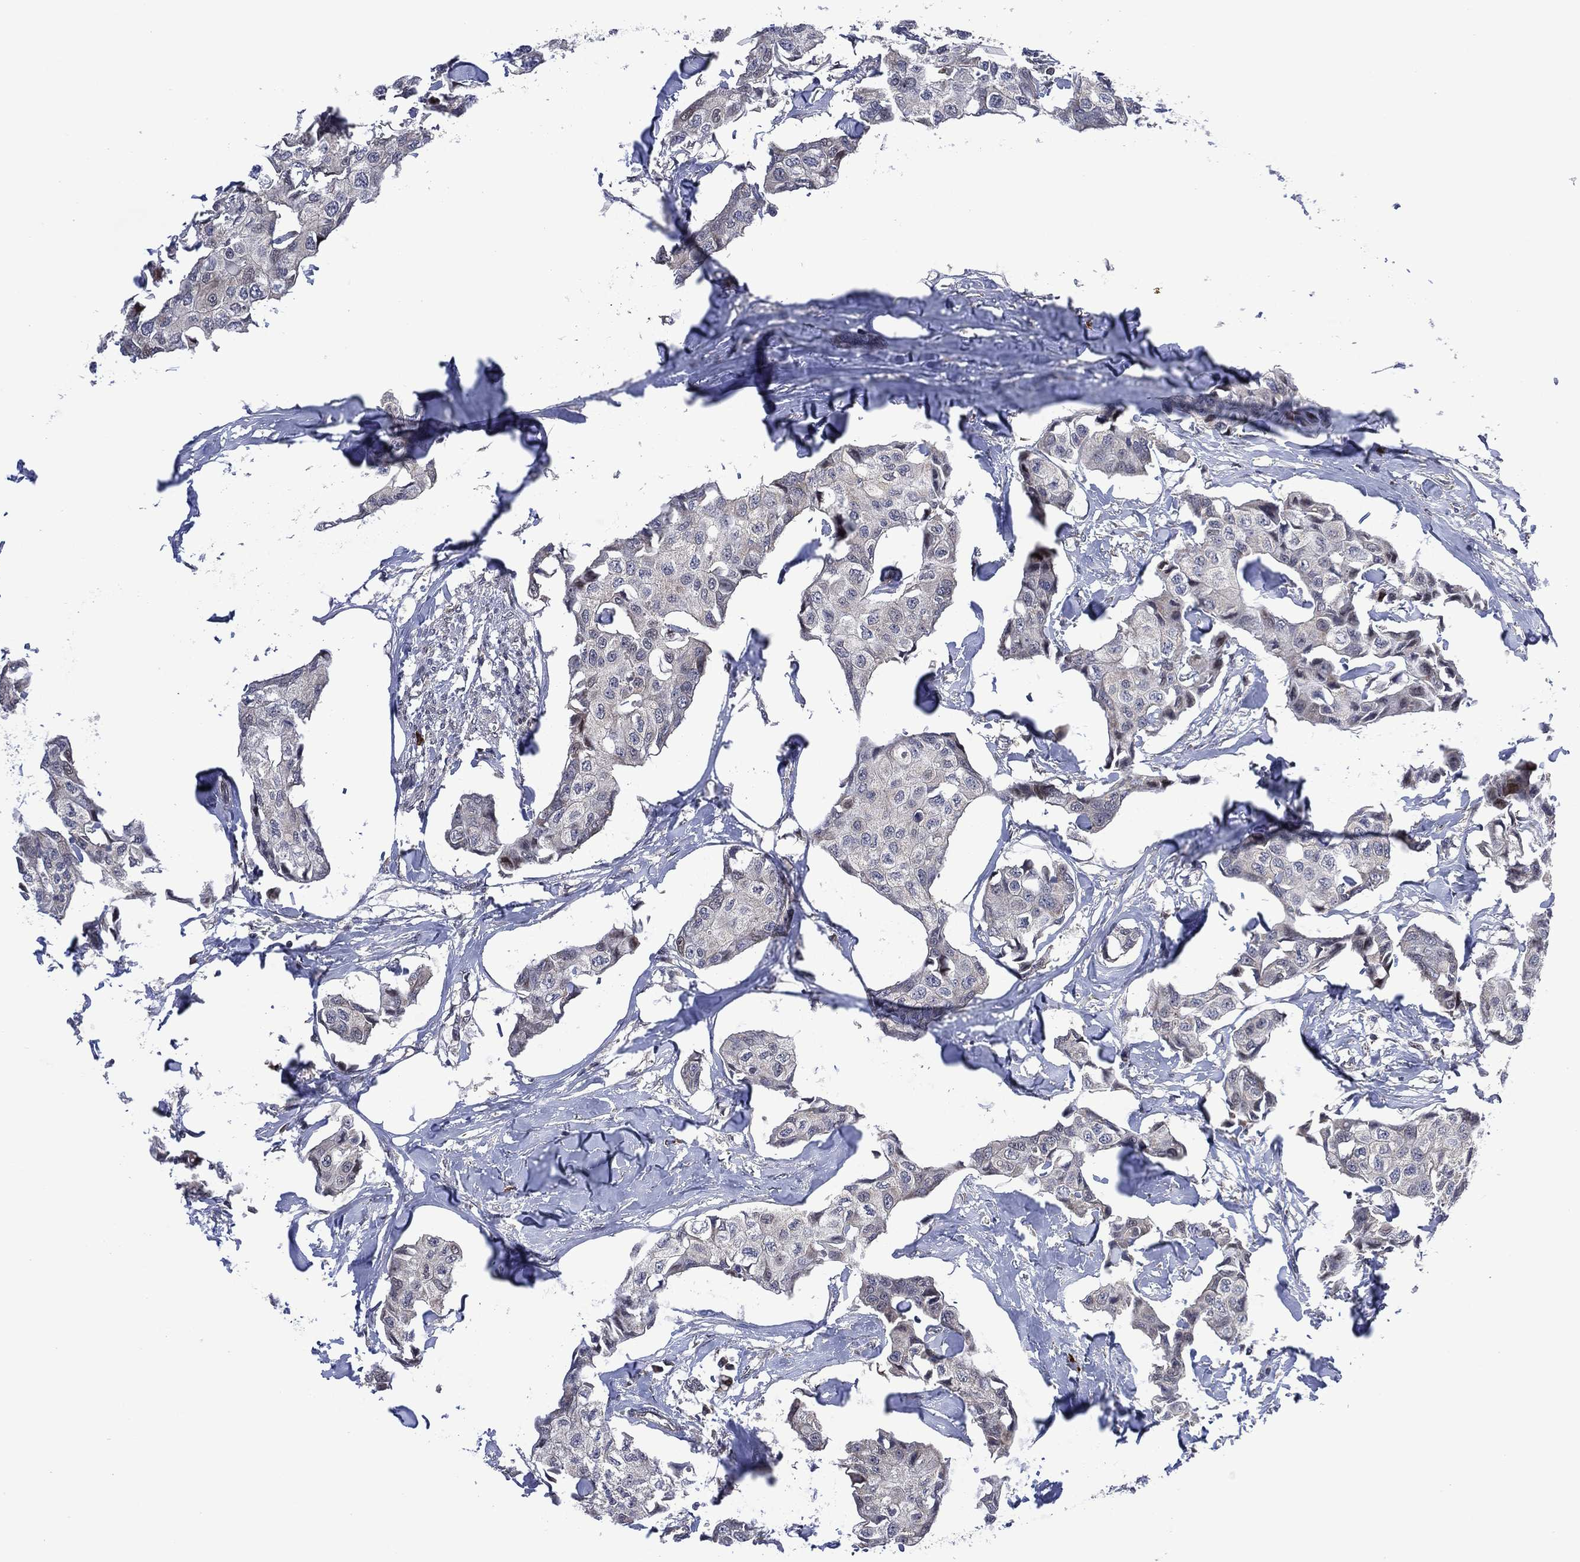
{"staining": {"intensity": "negative", "quantity": "none", "location": "none"}, "tissue": "breast cancer", "cell_type": "Tumor cells", "image_type": "cancer", "snomed": [{"axis": "morphology", "description": "Duct carcinoma"}, {"axis": "topography", "description": "Breast"}], "caption": "The image demonstrates no significant expression in tumor cells of breast infiltrating ductal carcinoma.", "gene": "HTD2", "patient": {"sex": "female", "age": 80}}